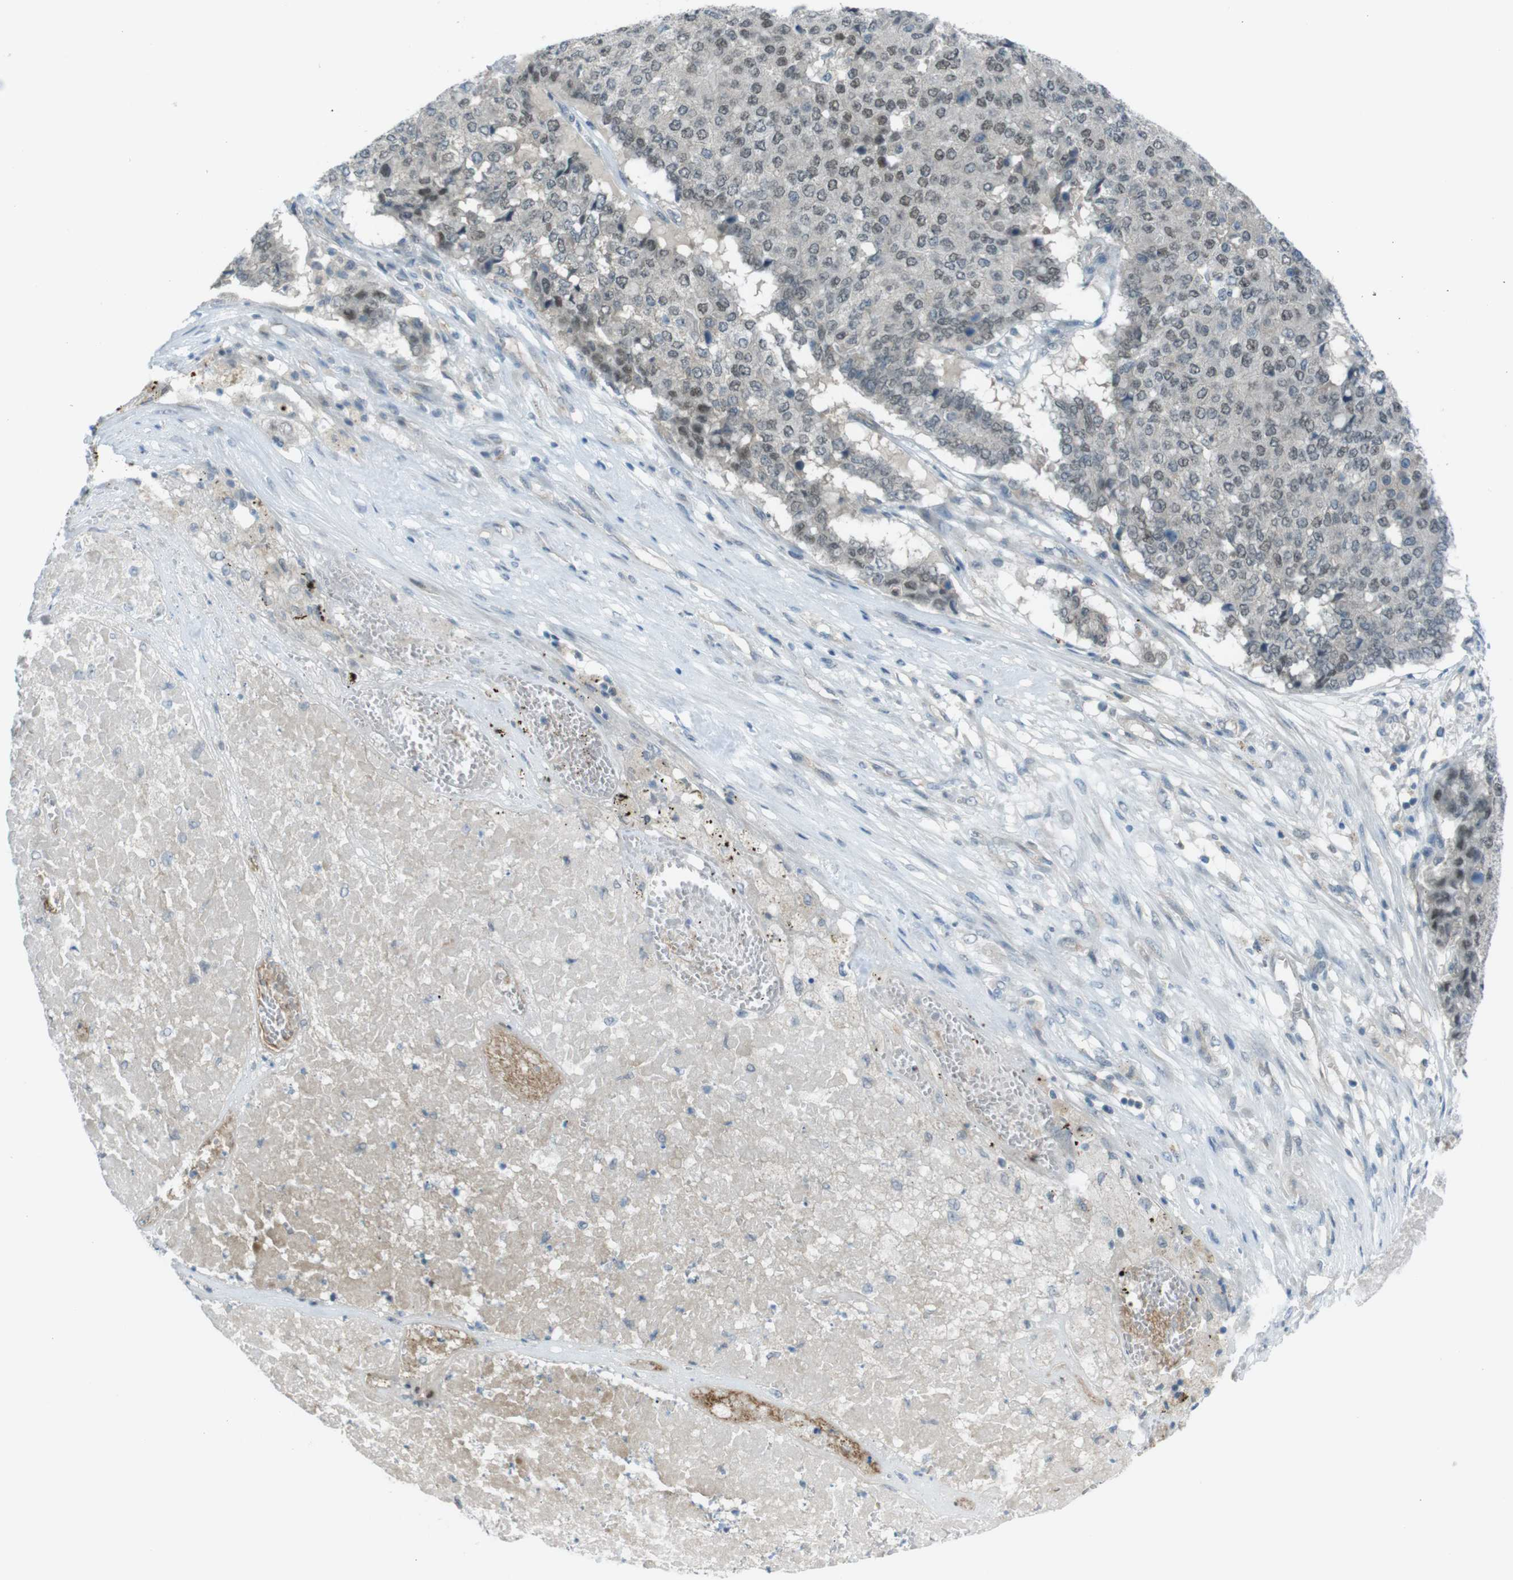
{"staining": {"intensity": "moderate", "quantity": "<25%", "location": "nuclear"}, "tissue": "pancreatic cancer", "cell_type": "Tumor cells", "image_type": "cancer", "snomed": [{"axis": "morphology", "description": "Adenocarcinoma, NOS"}, {"axis": "topography", "description": "Pancreas"}], "caption": "Human pancreatic cancer stained with a protein marker reveals moderate staining in tumor cells.", "gene": "ZDHHC20", "patient": {"sex": "male", "age": 50}}